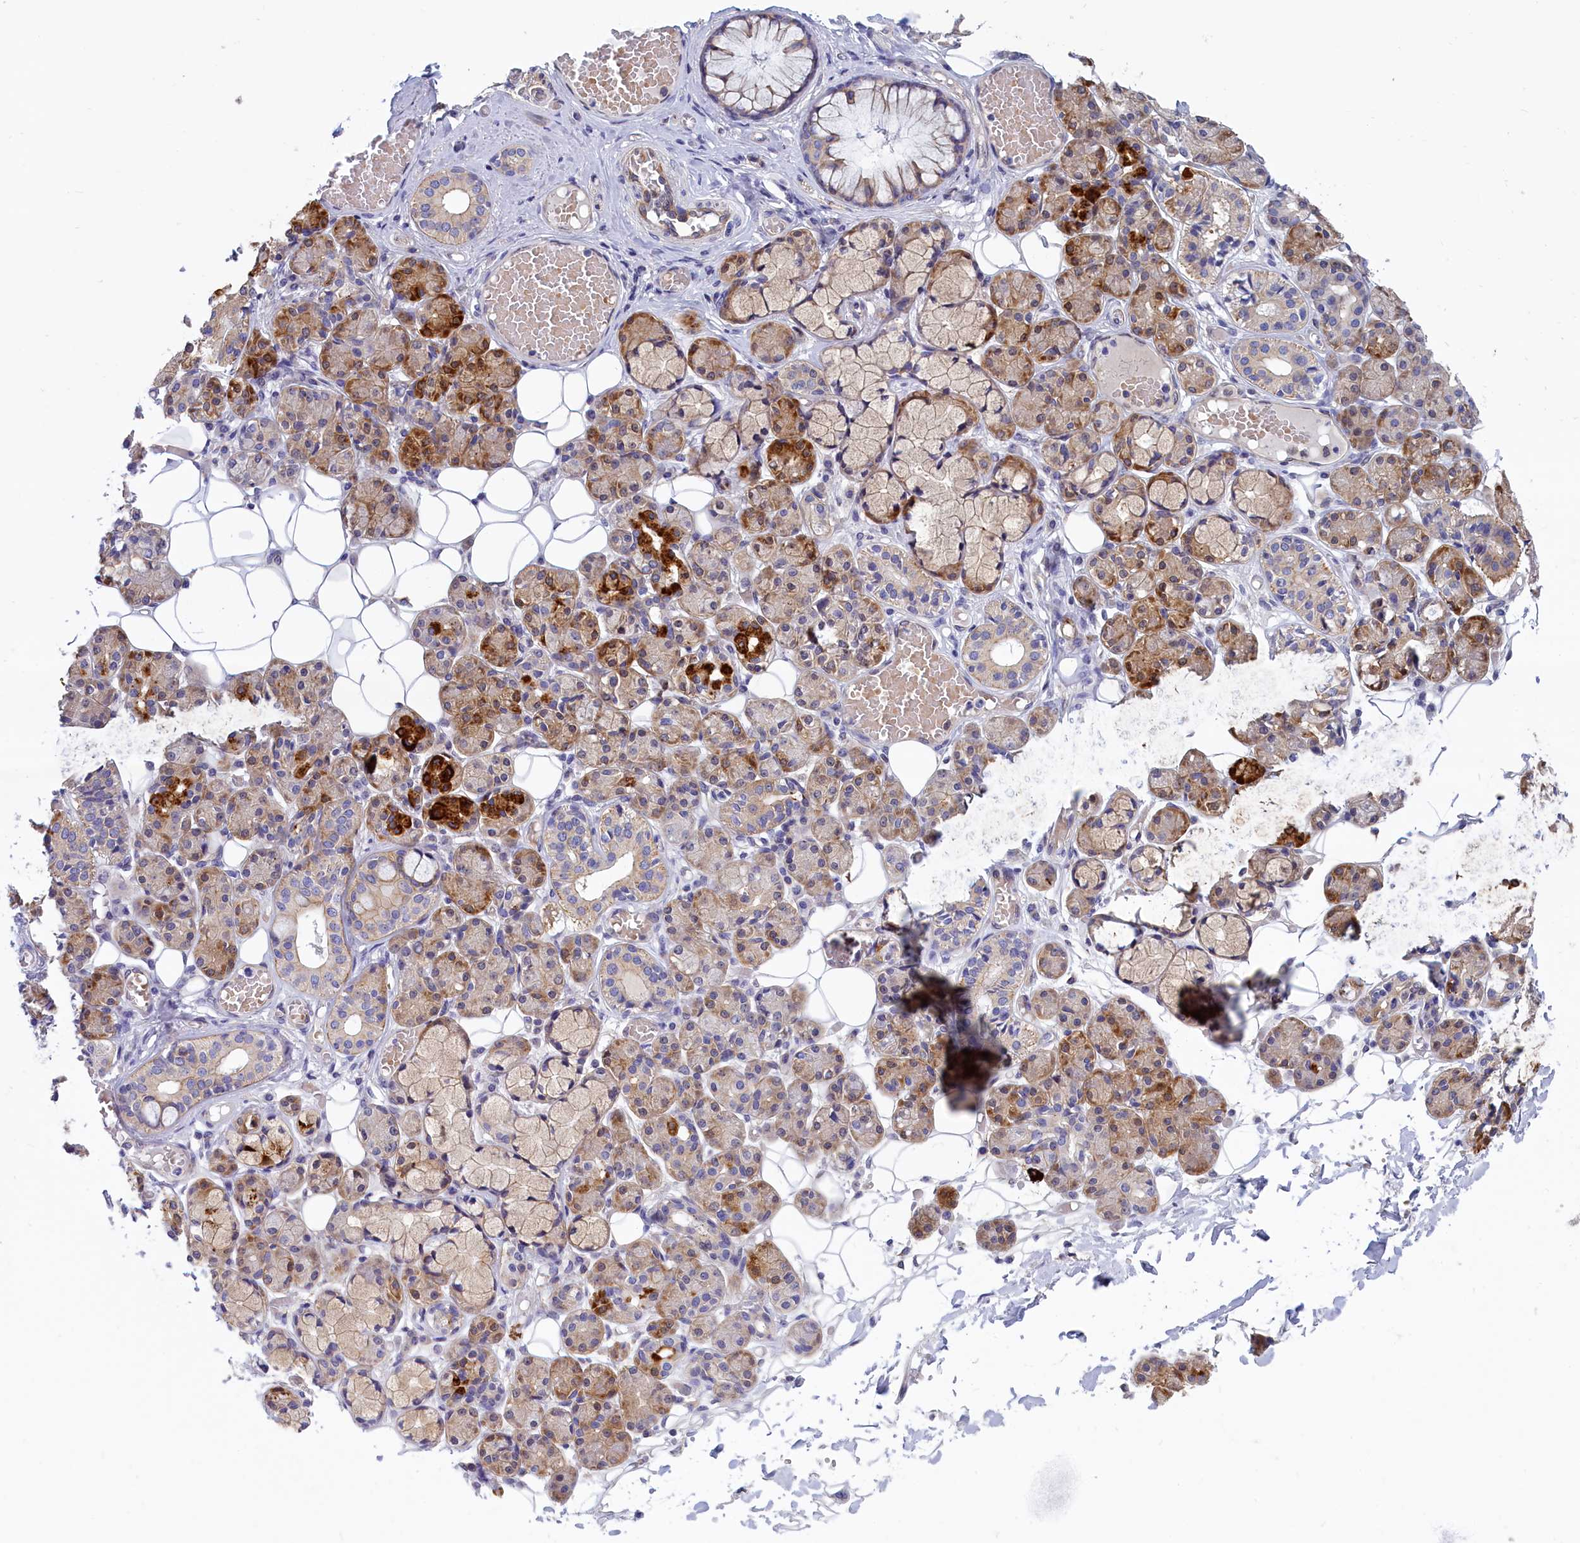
{"staining": {"intensity": "strong", "quantity": "<25%", "location": "cytoplasmic/membranous,nuclear"}, "tissue": "salivary gland", "cell_type": "Glandular cells", "image_type": "normal", "snomed": [{"axis": "morphology", "description": "Normal tissue, NOS"}, {"axis": "topography", "description": "Salivary gland"}], "caption": "DAB (3,3'-diaminobenzidine) immunohistochemical staining of normal salivary gland exhibits strong cytoplasmic/membranous,nuclear protein staining in about <25% of glandular cells.", "gene": "ABCC12", "patient": {"sex": "male", "age": 63}}